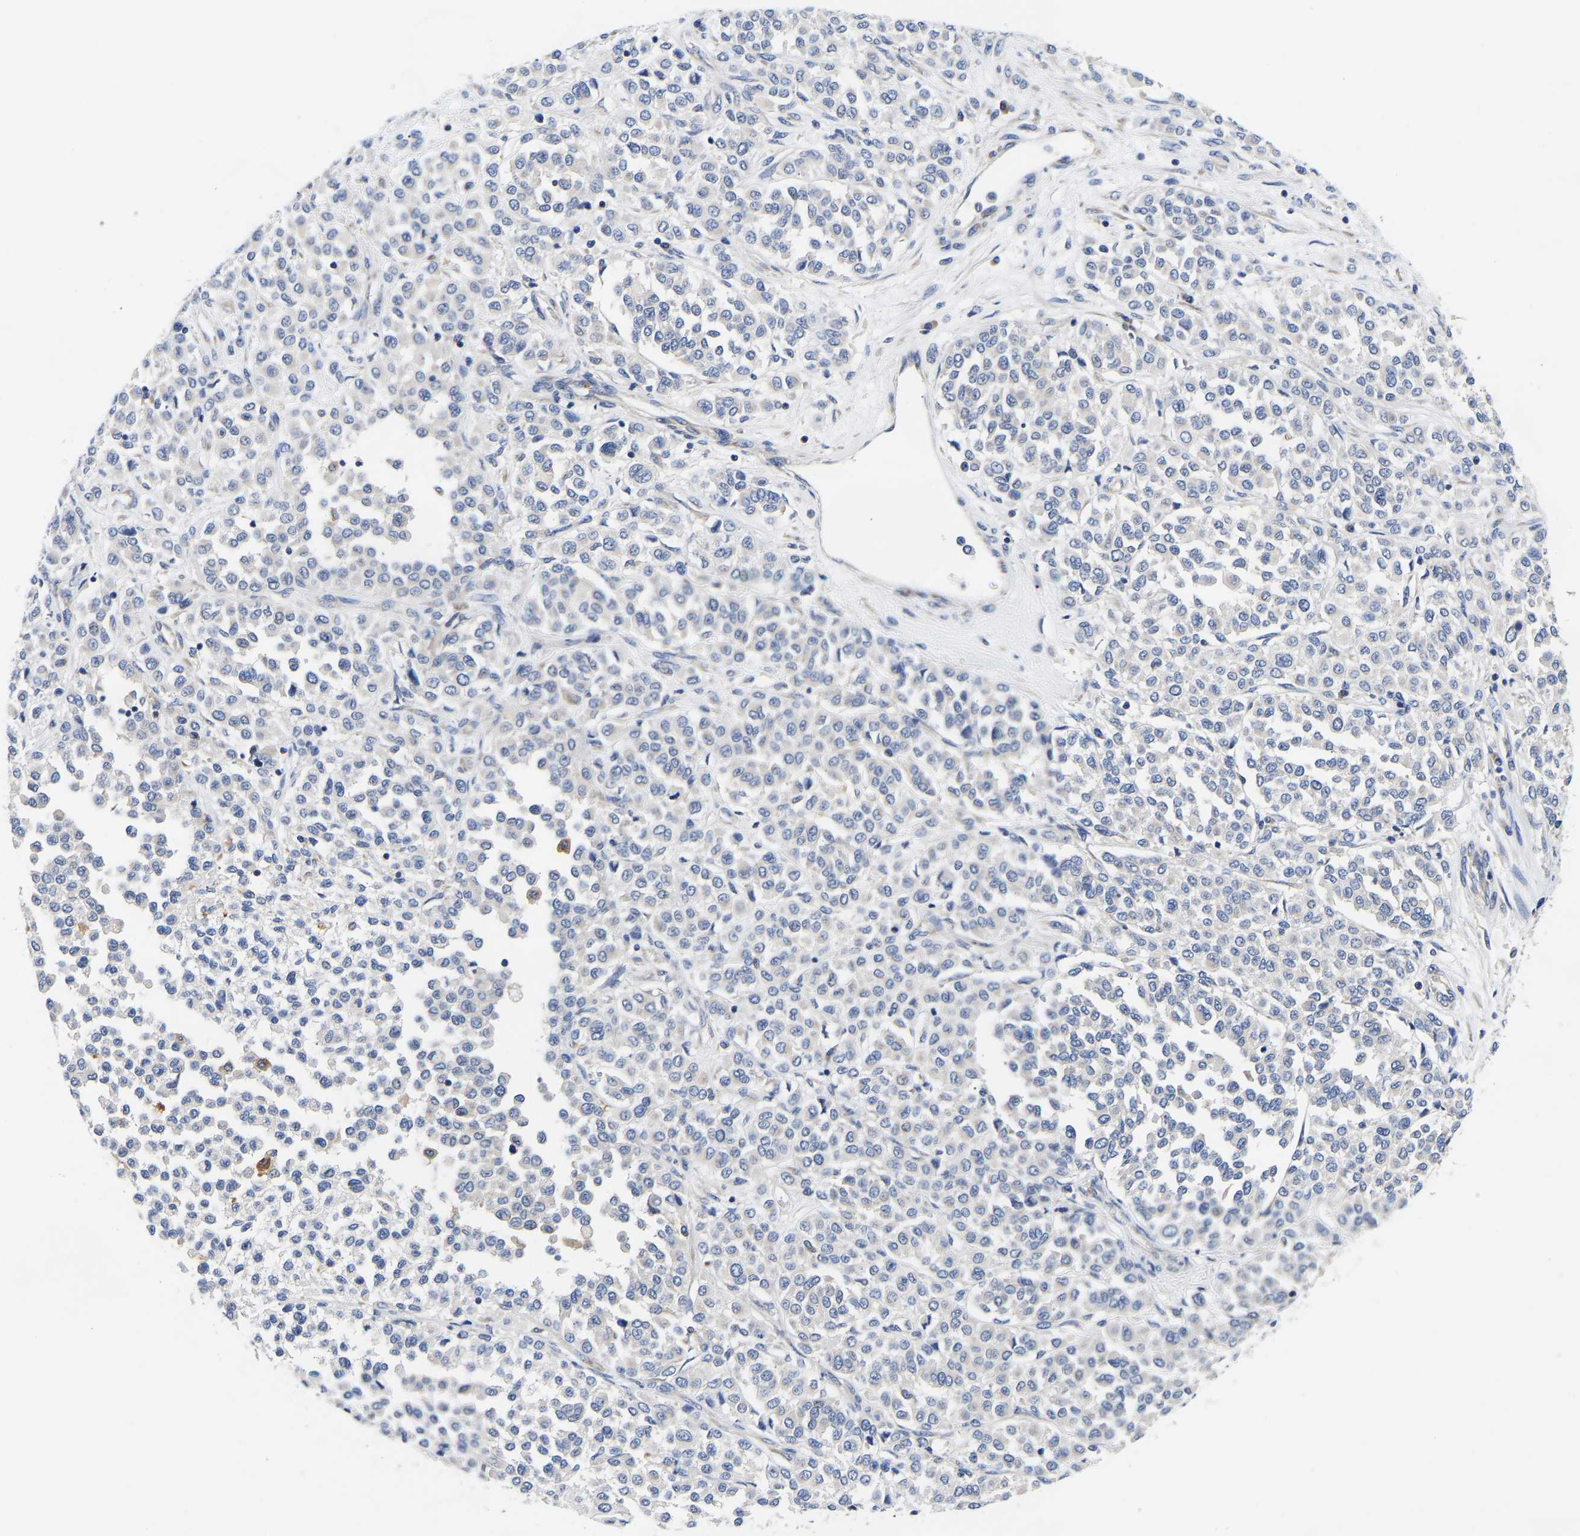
{"staining": {"intensity": "negative", "quantity": "none", "location": "none"}, "tissue": "melanoma", "cell_type": "Tumor cells", "image_type": "cancer", "snomed": [{"axis": "morphology", "description": "Malignant melanoma, Metastatic site"}, {"axis": "topography", "description": "Pancreas"}], "caption": "Tumor cells are negative for brown protein staining in malignant melanoma (metastatic site).", "gene": "CCDC6", "patient": {"sex": "female", "age": 30}}